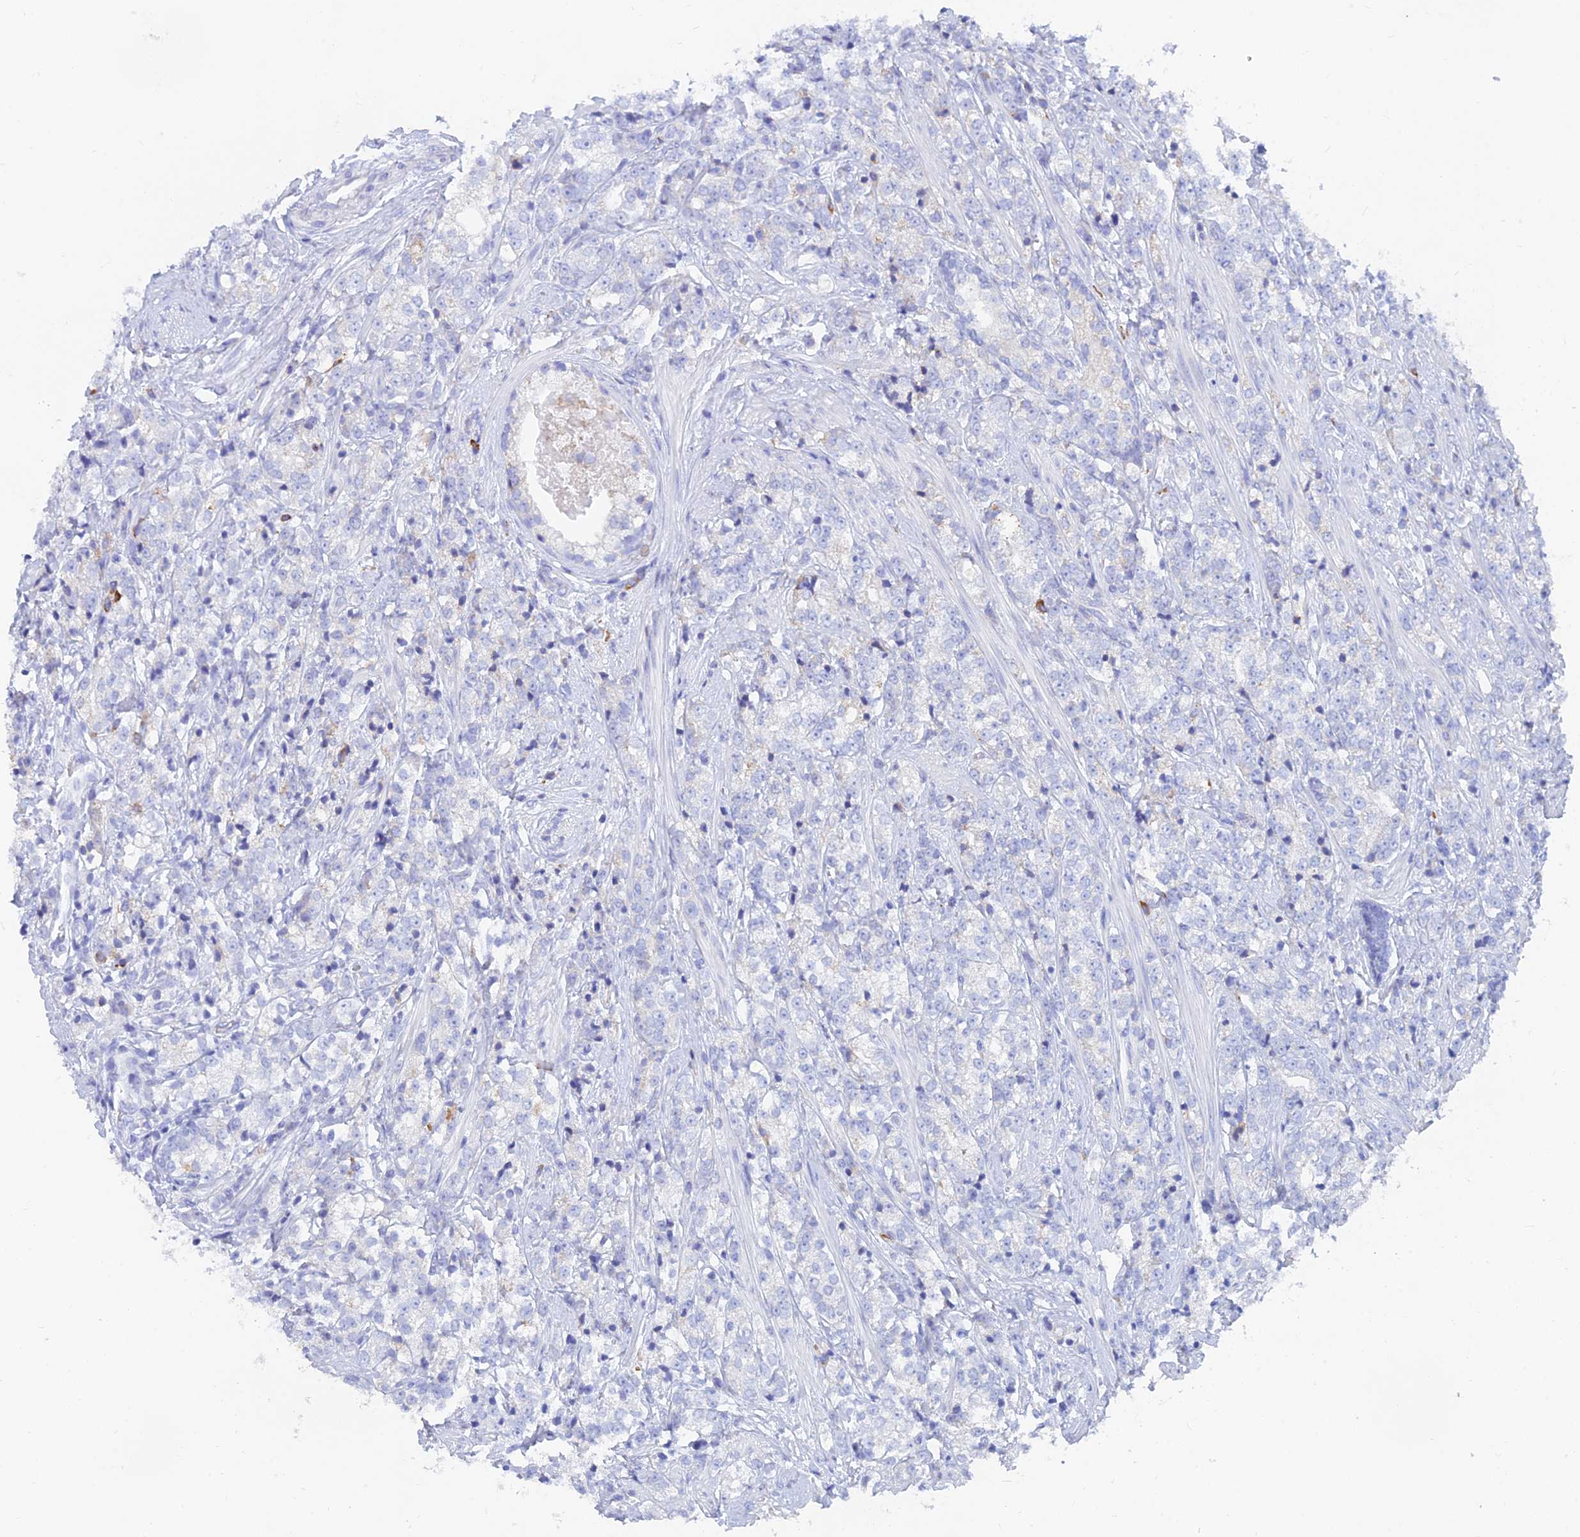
{"staining": {"intensity": "negative", "quantity": "none", "location": "none"}, "tissue": "prostate cancer", "cell_type": "Tumor cells", "image_type": "cancer", "snomed": [{"axis": "morphology", "description": "Adenocarcinoma, High grade"}, {"axis": "topography", "description": "Prostate"}], "caption": "An immunohistochemistry (IHC) micrograph of high-grade adenocarcinoma (prostate) is shown. There is no staining in tumor cells of high-grade adenocarcinoma (prostate).", "gene": "WDR35", "patient": {"sex": "male", "age": 69}}